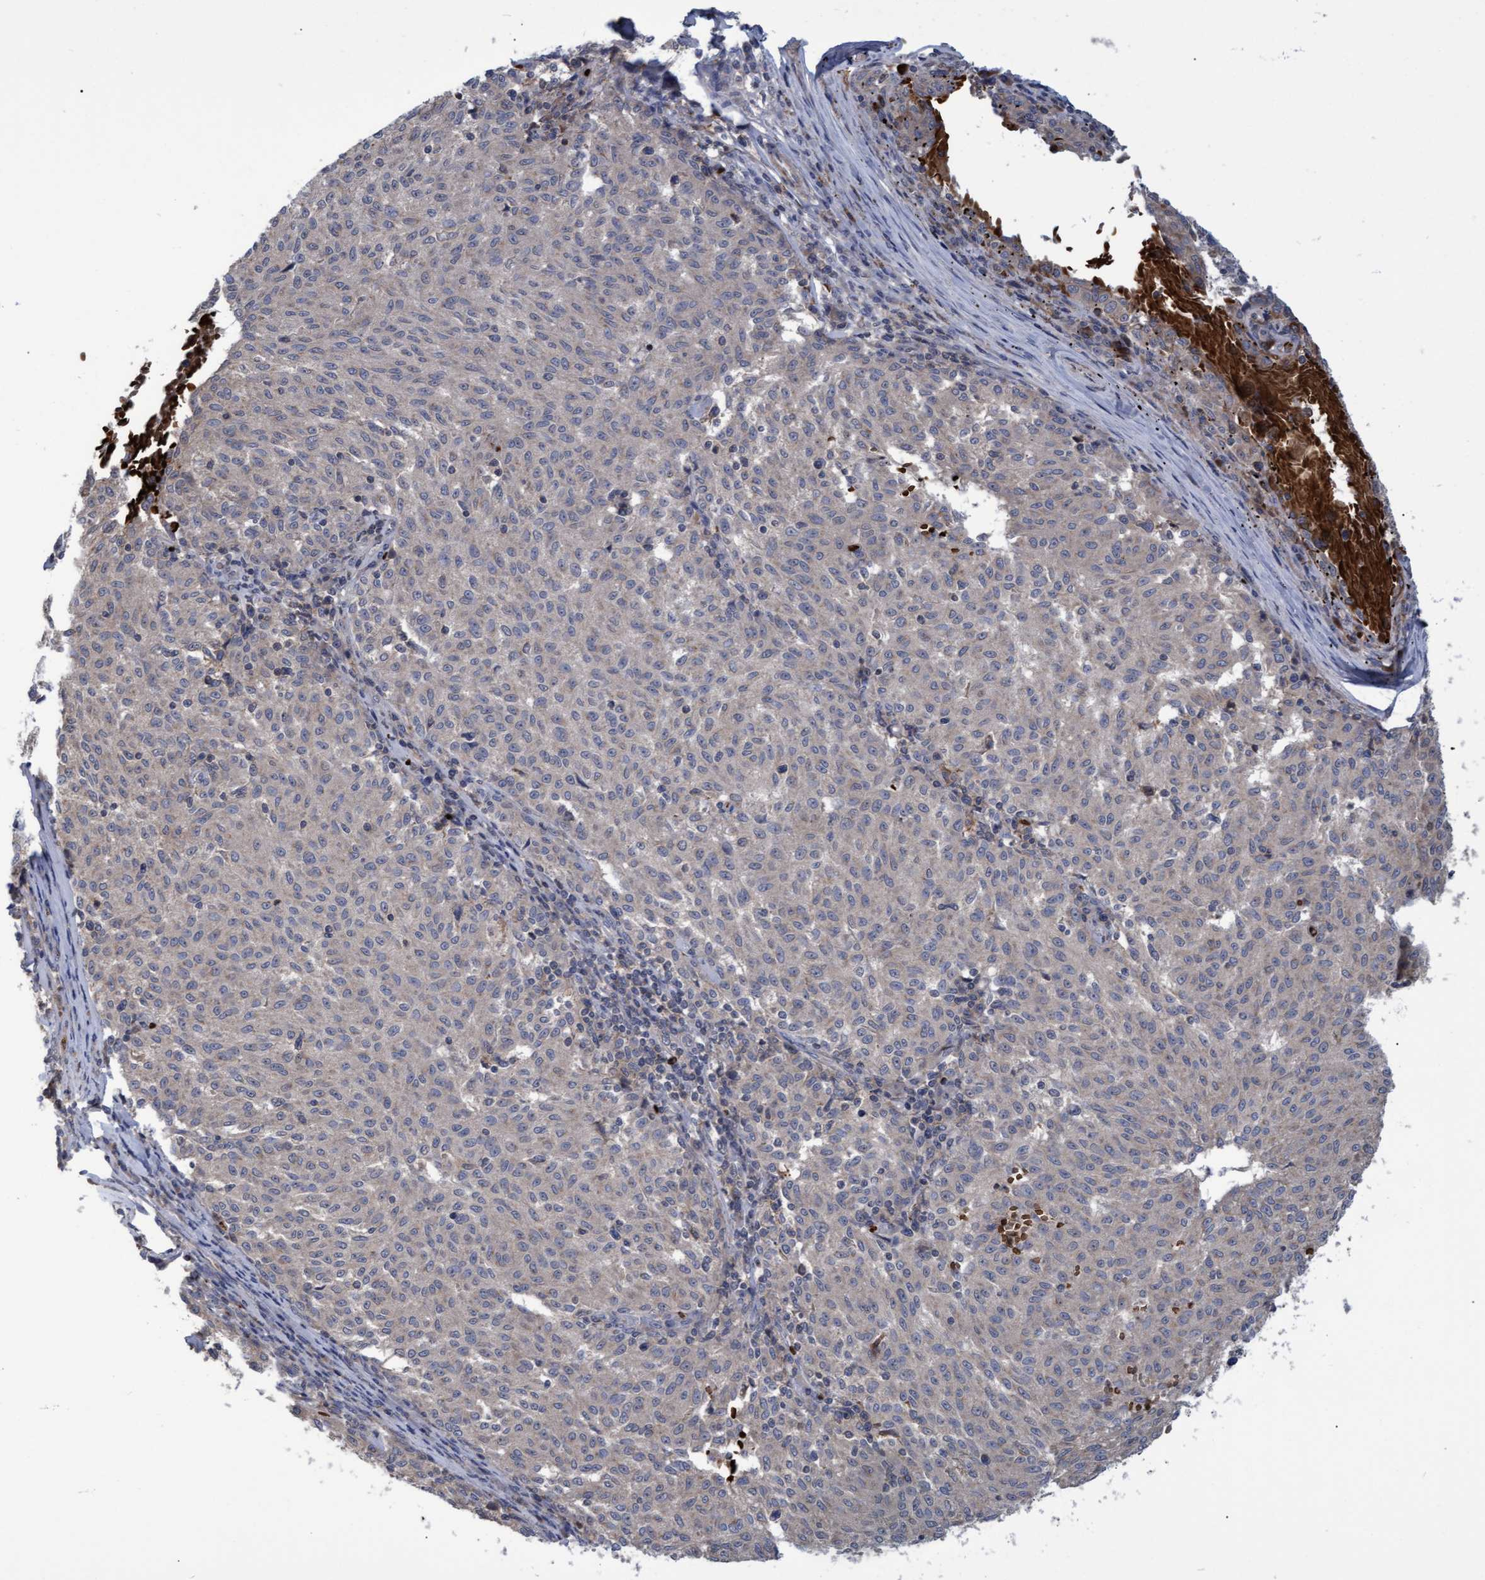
{"staining": {"intensity": "negative", "quantity": "none", "location": "none"}, "tissue": "melanoma", "cell_type": "Tumor cells", "image_type": "cancer", "snomed": [{"axis": "morphology", "description": "Malignant melanoma, NOS"}, {"axis": "topography", "description": "Skin"}], "caption": "A histopathology image of human malignant melanoma is negative for staining in tumor cells.", "gene": "NAA15", "patient": {"sex": "female", "age": 72}}